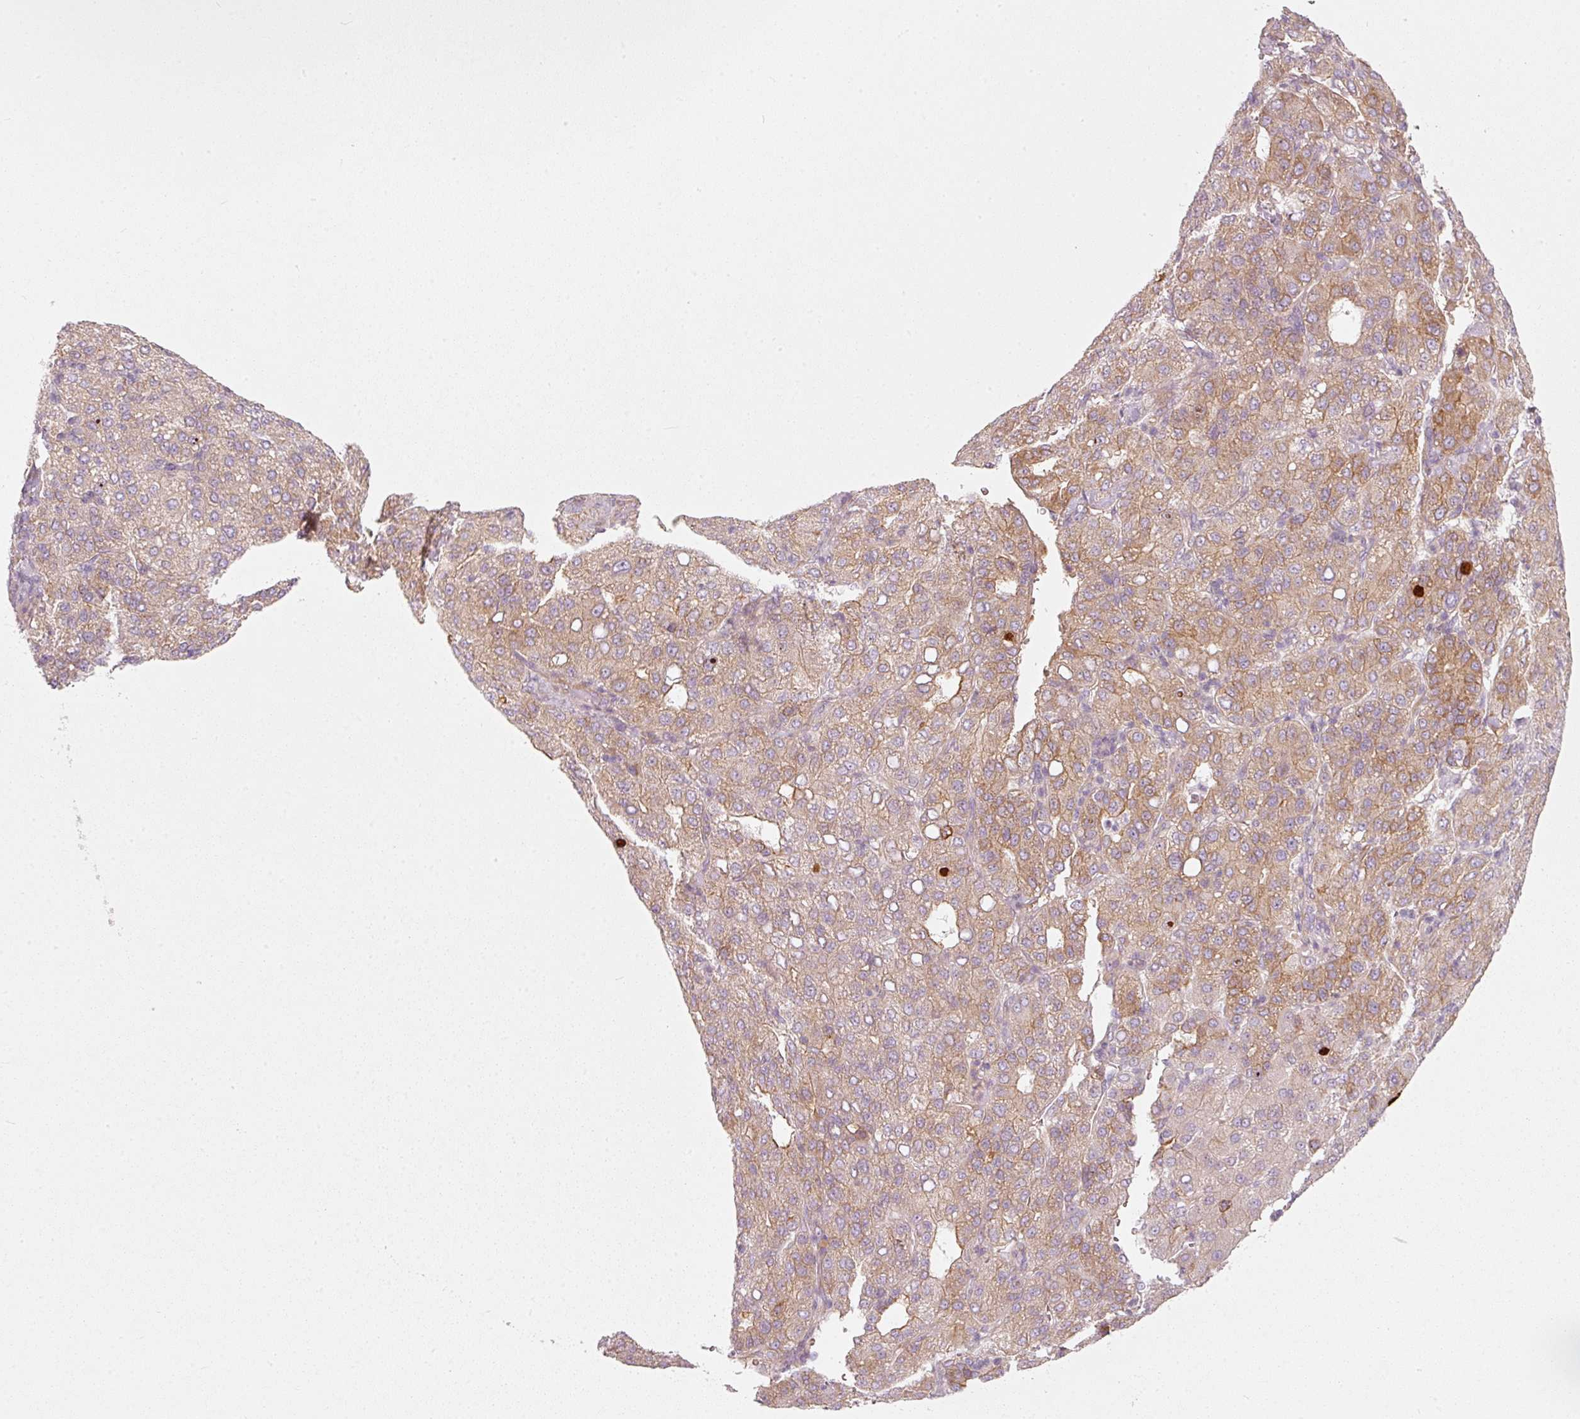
{"staining": {"intensity": "moderate", "quantity": ">75%", "location": "cytoplasmic/membranous"}, "tissue": "liver cancer", "cell_type": "Tumor cells", "image_type": "cancer", "snomed": [{"axis": "morphology", "description": "Carcinoma, Hepatocellular, NOS"}, {"axis": "topography", "description": "Liver"}], "caption": "Immunohistochemical staining of hepatocellular carcinoma (liver) exhibits medium levels of moderate cytoplasmic/membranous protein expression in about >75% of tumor cells. (Brightfield microscopy of DAB IHC at high magnification).", "gene": "KCNQ1", "patient": {"sex": "male", "age": 65}}